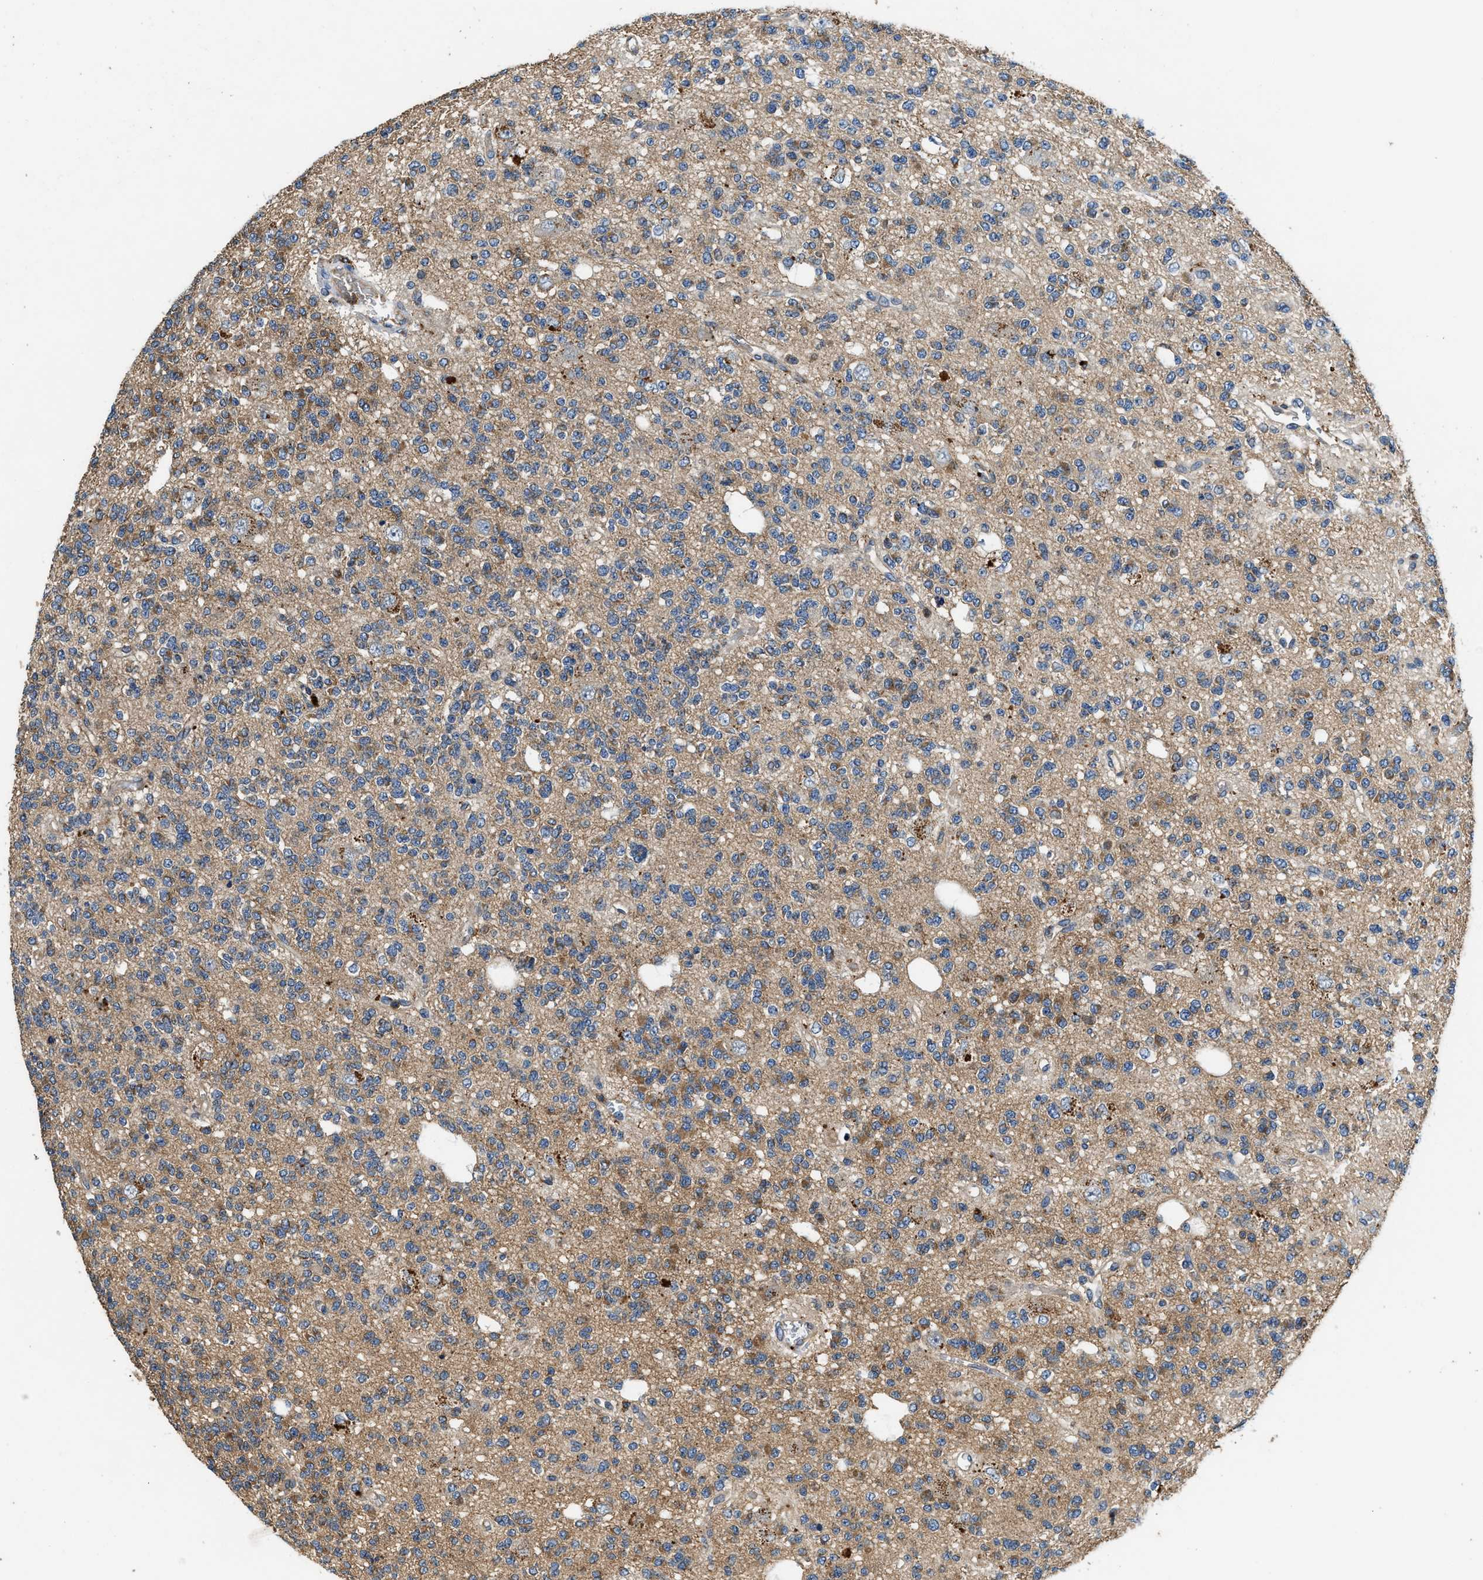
{"staining": {"intensity": "moderate", "quantity": "25%-75%", "location": "cytoplasmic/membranous"}, "tissue": "glioma", "cell_type": "Tumor cells", "image_type": "cancer", "snomed": [{"axis": "morphology", "description": "Glioma, malignant, Low grade"}, {"axis": "topography", "description": "Brain"}], "caption": "This histopathology image reveals immunohistochemistry staining of glioma, with medium moderate cytoplasmic/membranous positivity in about 25%-75% of tumor cells.", "gene": "BLOC1S1", "patient": {"sex": "male", "age": 38}}